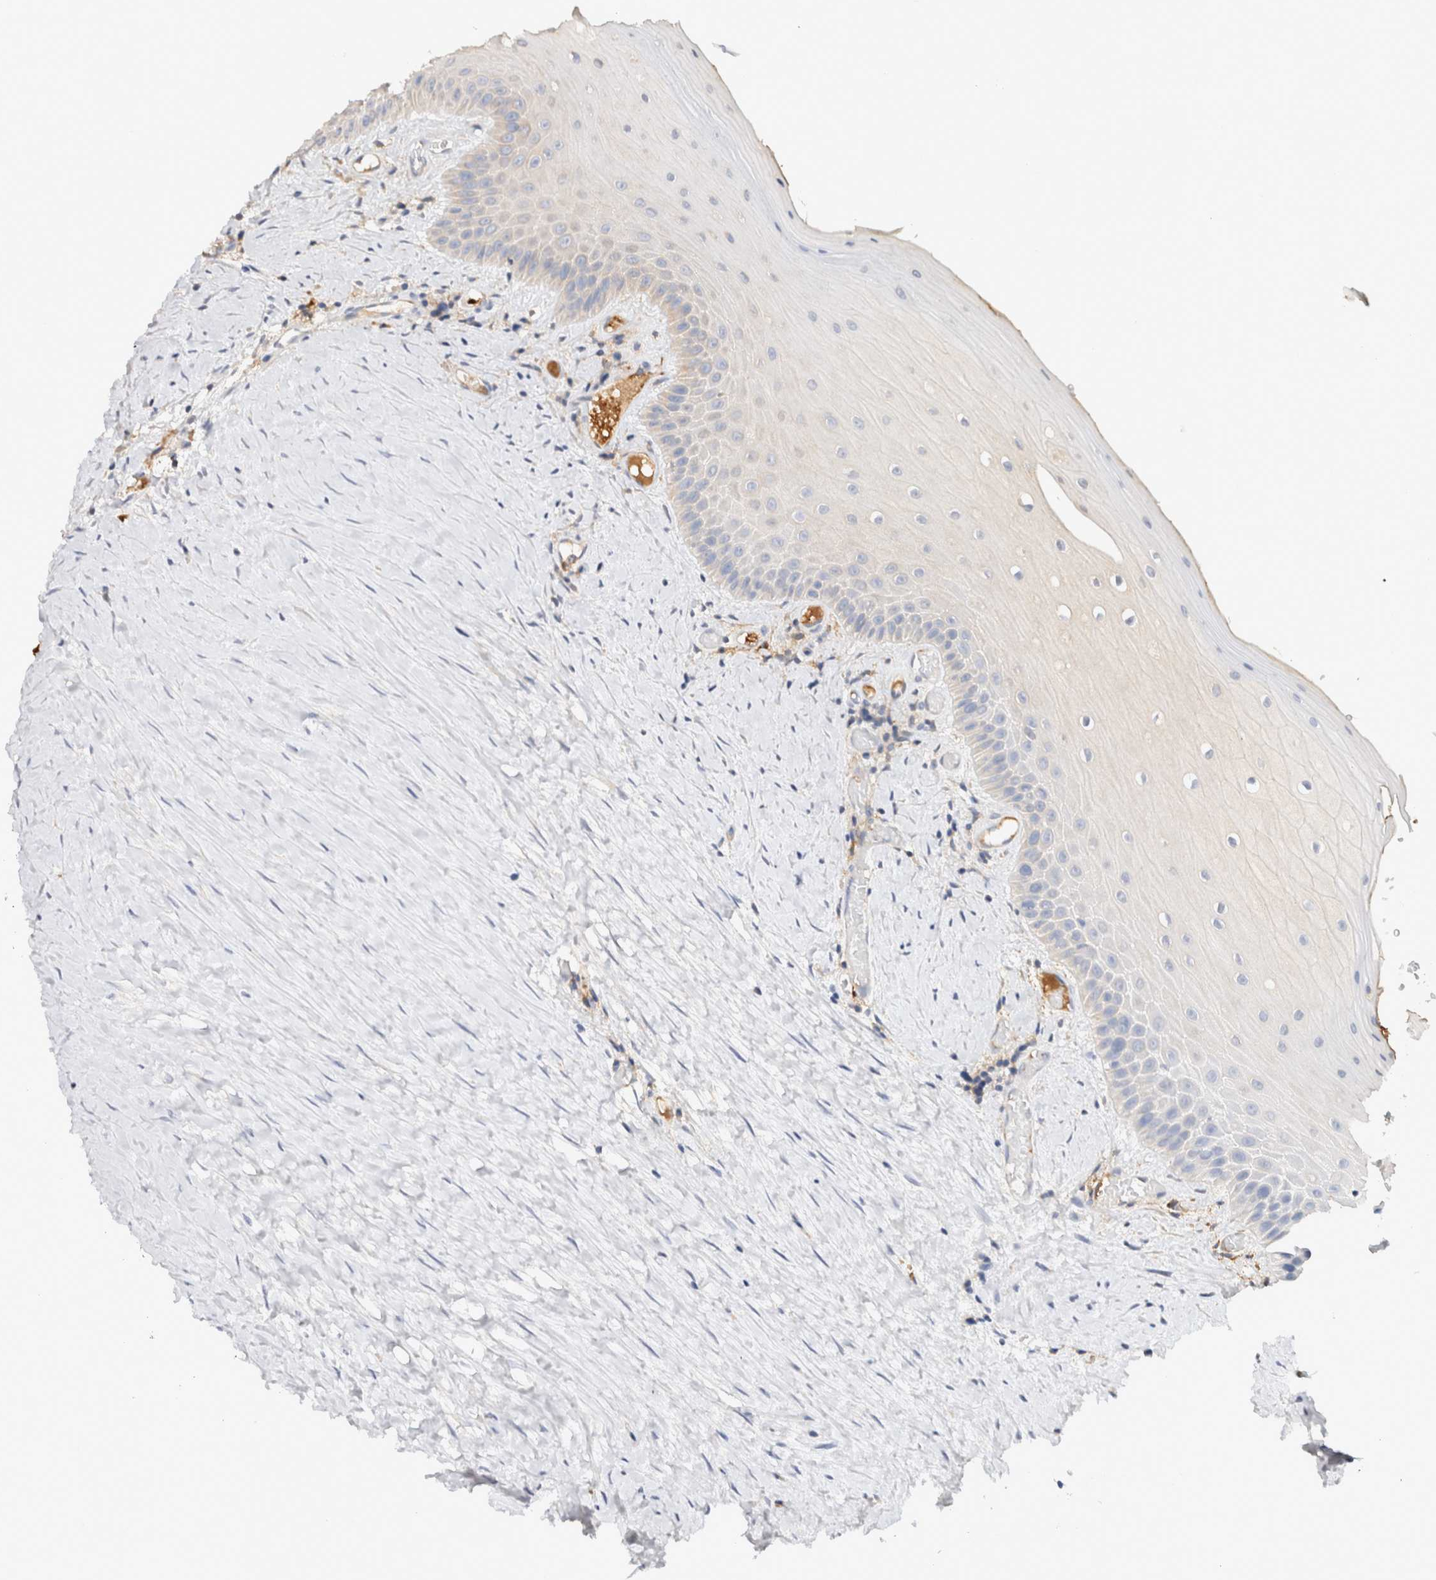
{"staining": {"intensity": "negative", "quantity": "none", "location": "none"}, "tissue": "oral mucosa", "cell_type": "Squamous epithelial cells", "image_type": "normal", "snomed": [{"axis": "morphology", "description": "Normal tissue, NOS"}, {"axis": "topography", "description": "Skeletal muscle"}, {"axis": "topography", "description": "Oral tissue"}, {"axis": "topography", "description": "Peripheral nerve tissue"}], "caption": "Immunohistochemistry (IHC) micrograph of benign oral mucosa stained for a protein (brown), which demonstrates no expression in squamous epithelial cells.", "gene": "PROS1", "patient": {"sex": "female", "age": 84}}